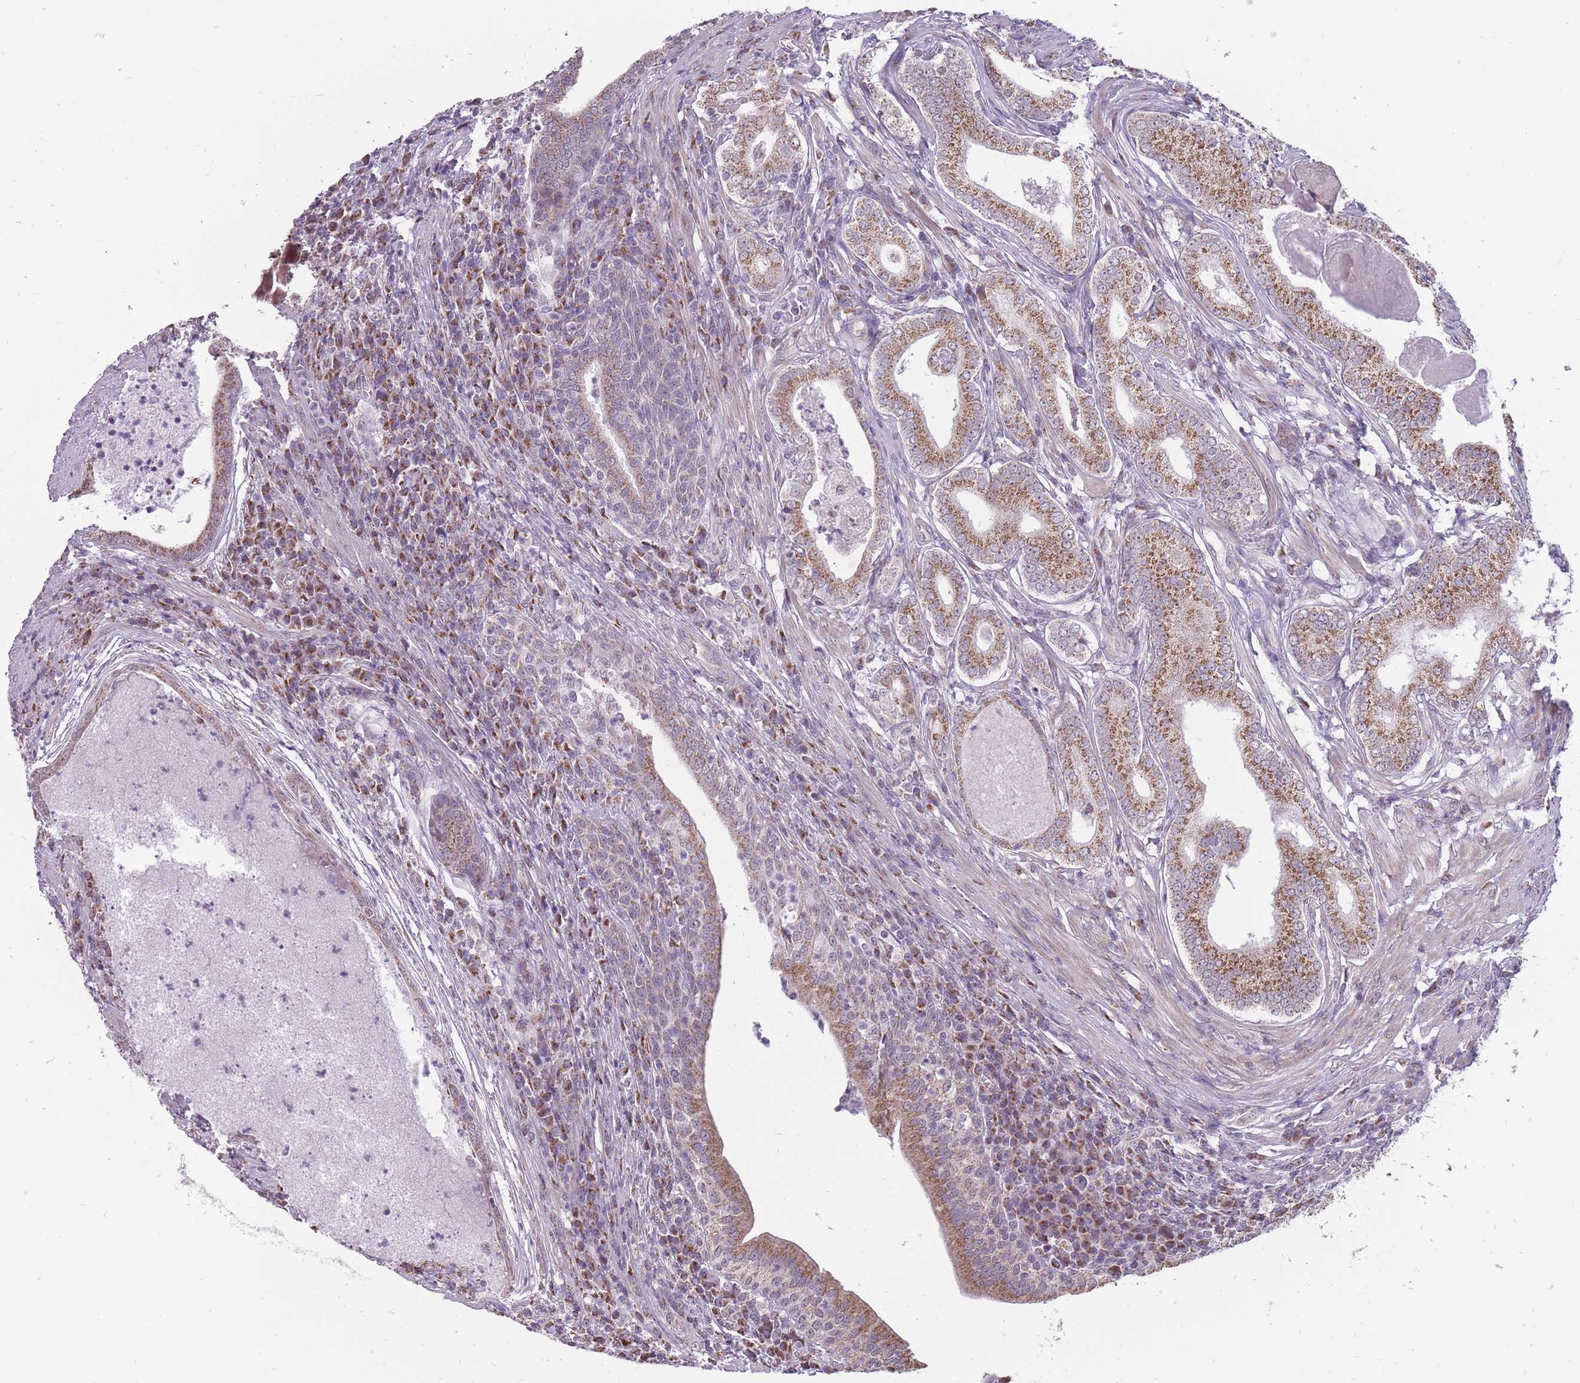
{"staining": {"intensity": "moderate", "quantity": ">75%", "location": "cytoplasmic/membranous"}, "tissue": "prostate cancer", "cell_type": "Tumor cells", "image_type": "cancer", "snomed": [{"axis": "morphology", "description": "Adenocarcinoma, Low grade"}, {"axis": "topography", "description": "Prostate"}], "caption": "Human low-grade adenocarcinoma (prostate) stained for a protein (brown) exhibits moderate cytoplasmic/membranous positive staining in about >75% of tumor cells.", "gene": "NELL1", "patient": {"sex": "male", "age": 68}}